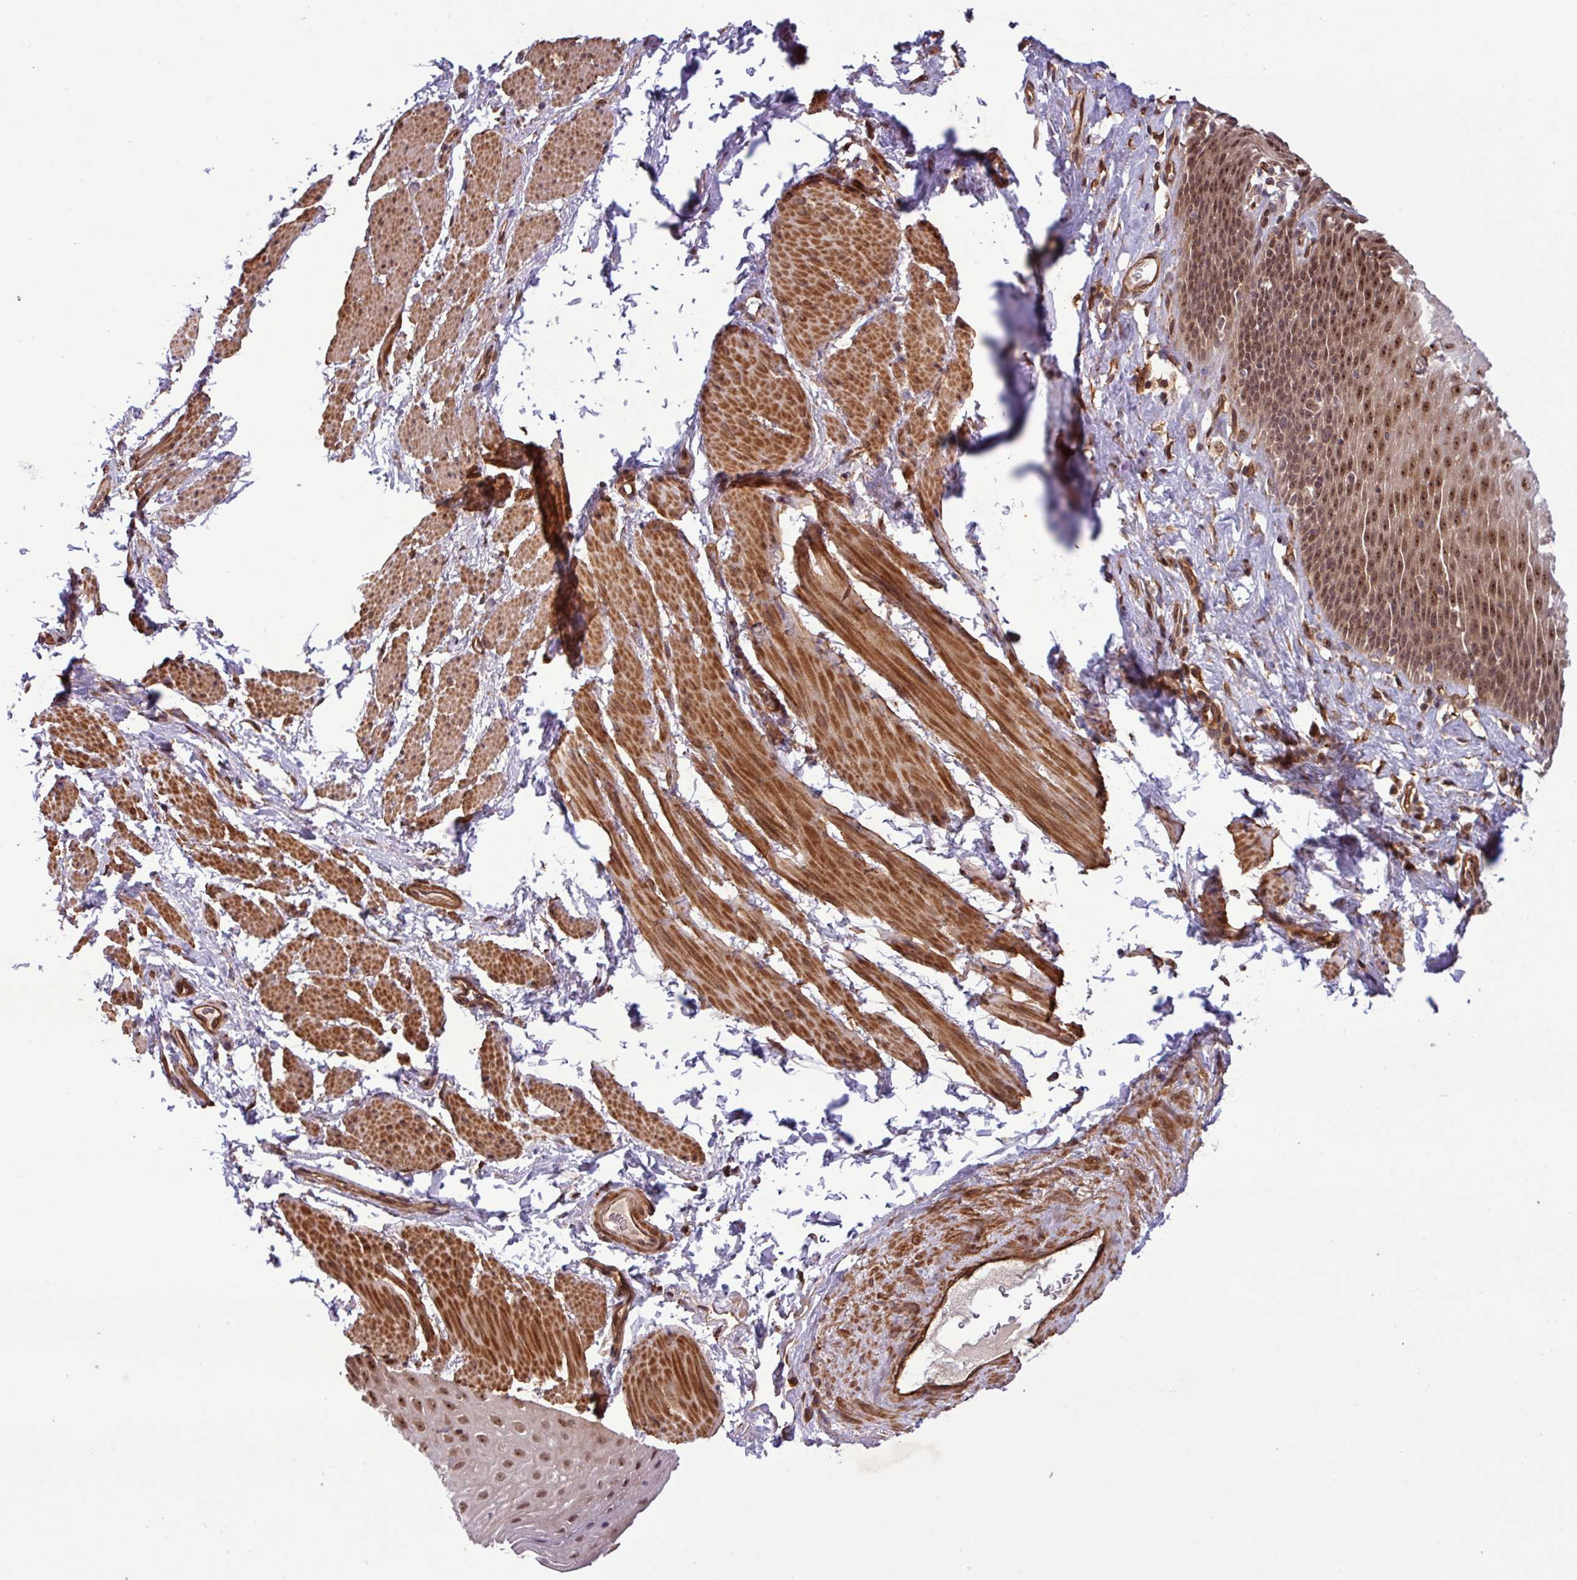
{"staining": {"intensity": "moderate", "quantity": ">75%", "location": "cytoplasmic/membranous,nuclear"}, "tissue": "esophagus", "cell_type": "Squamous epithelial cells", "image_type": "normal", "snomed": [{"axis": "morphology", "description": "Normal tissue, NOS"}, {"axis": "topography", "description": "Esophagus"}], "caption": "Moderate cytoplasmic/membranous,nuclear staining is seen in about >75% of squamous epithelial cells in benign esophagus. (DAB (3,3'-diaminobenzidine) = brown stain, brightfield microscopy at high magnification).", "gene": "C7orf50", "patient": {"sex": "female", "age": 61}}